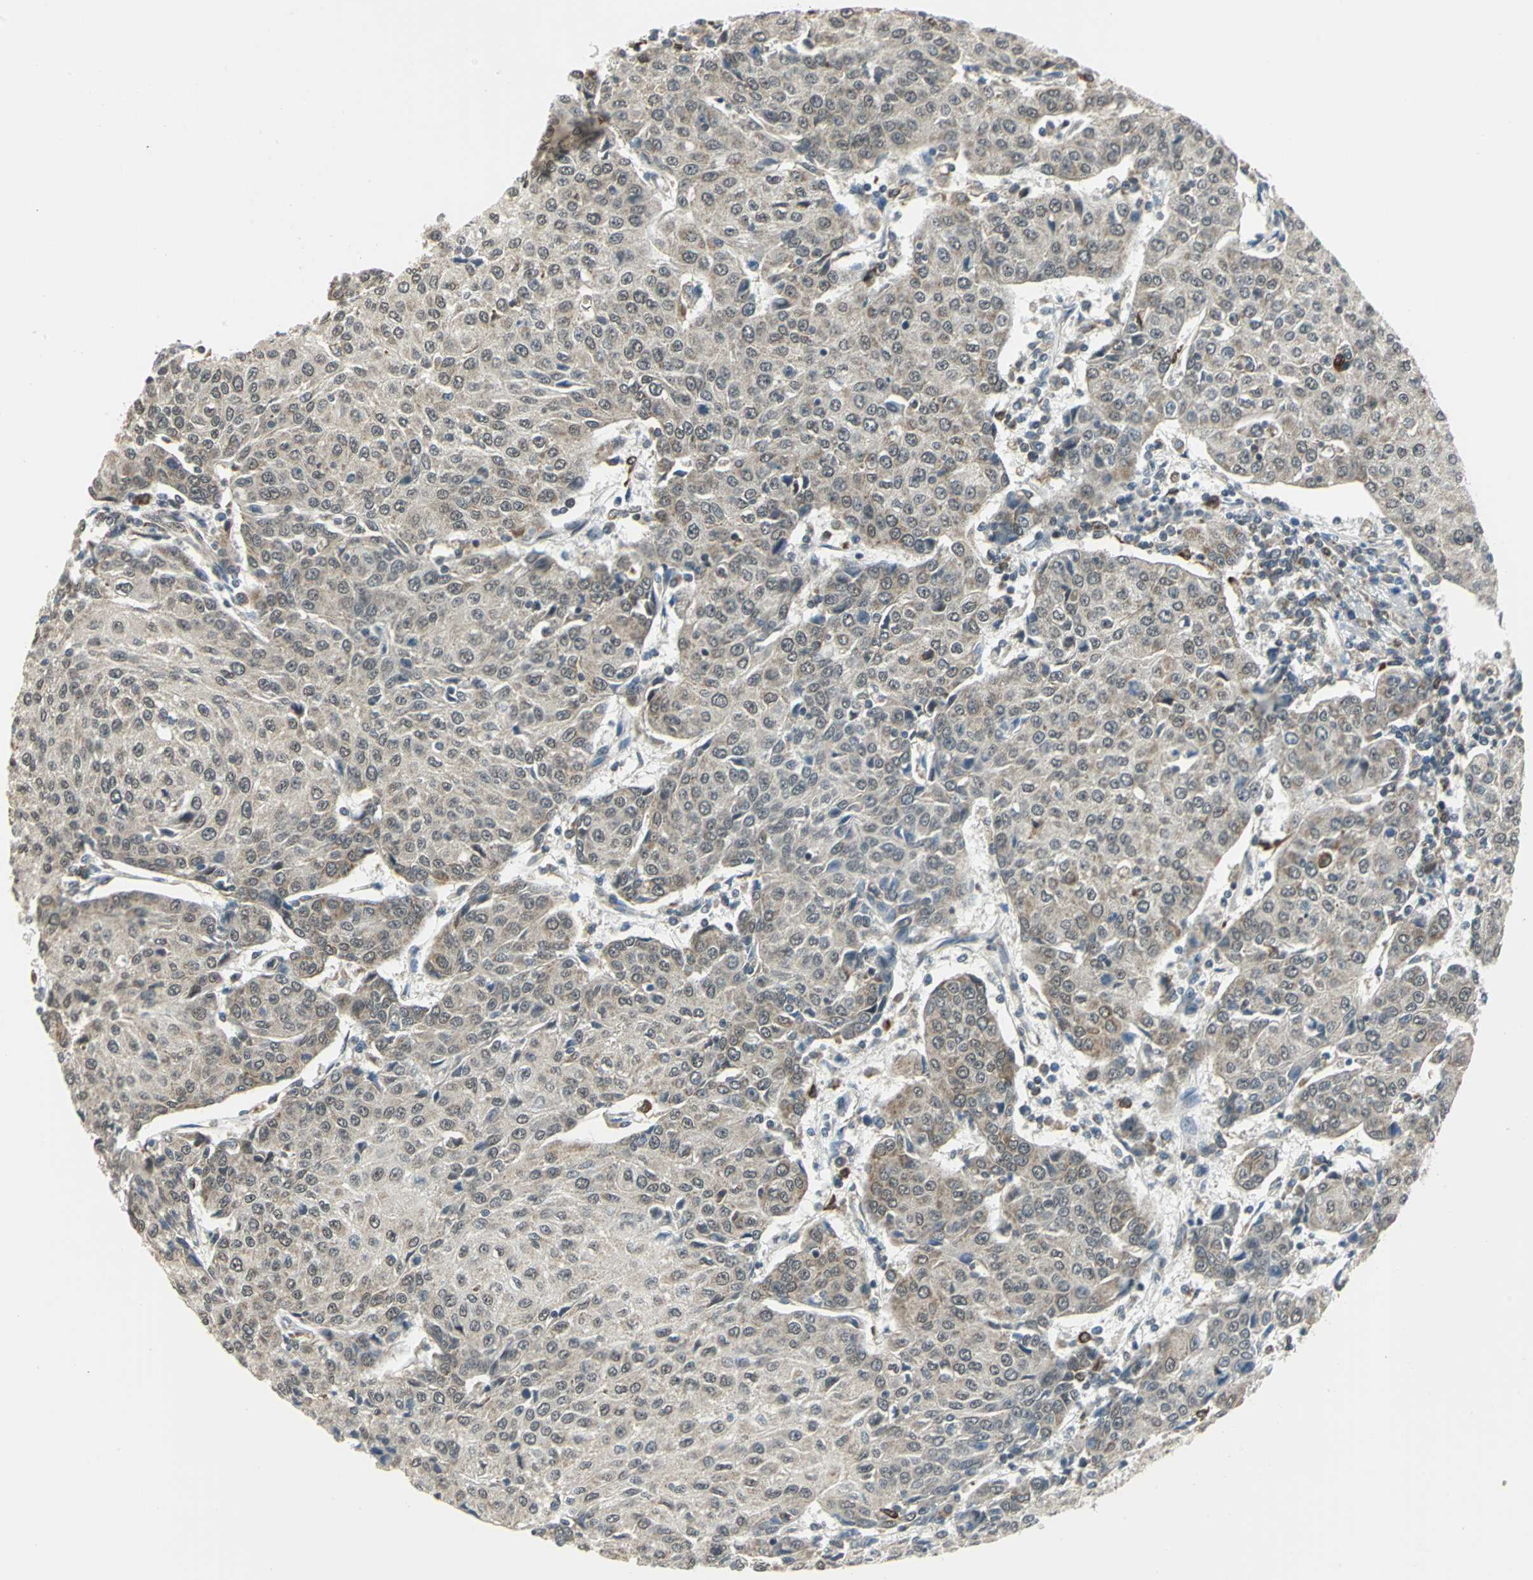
{"staining": {"intensity": "weak", "quantity": "25%-75%", "location": "cytoplasmic/membranous"}, "tissue": "urothelial cancer", "cell_type": "Tumor cells", "image_type": "cancer", "snomed": [{"axis": "morphology", "description": "Urothelial carcinoma, High grade"}, {"axis": "topography", "description": "Urinary bladder"}], "caption": "Human urothelial carcinoma (high-grade) stained with a brown dye displays weak cytoplasmic/membranous positive positivity in about 25%-75% of tumor cells.", "gene": "PLAGL2", "patient": {"sex": "female", "age": 85}}